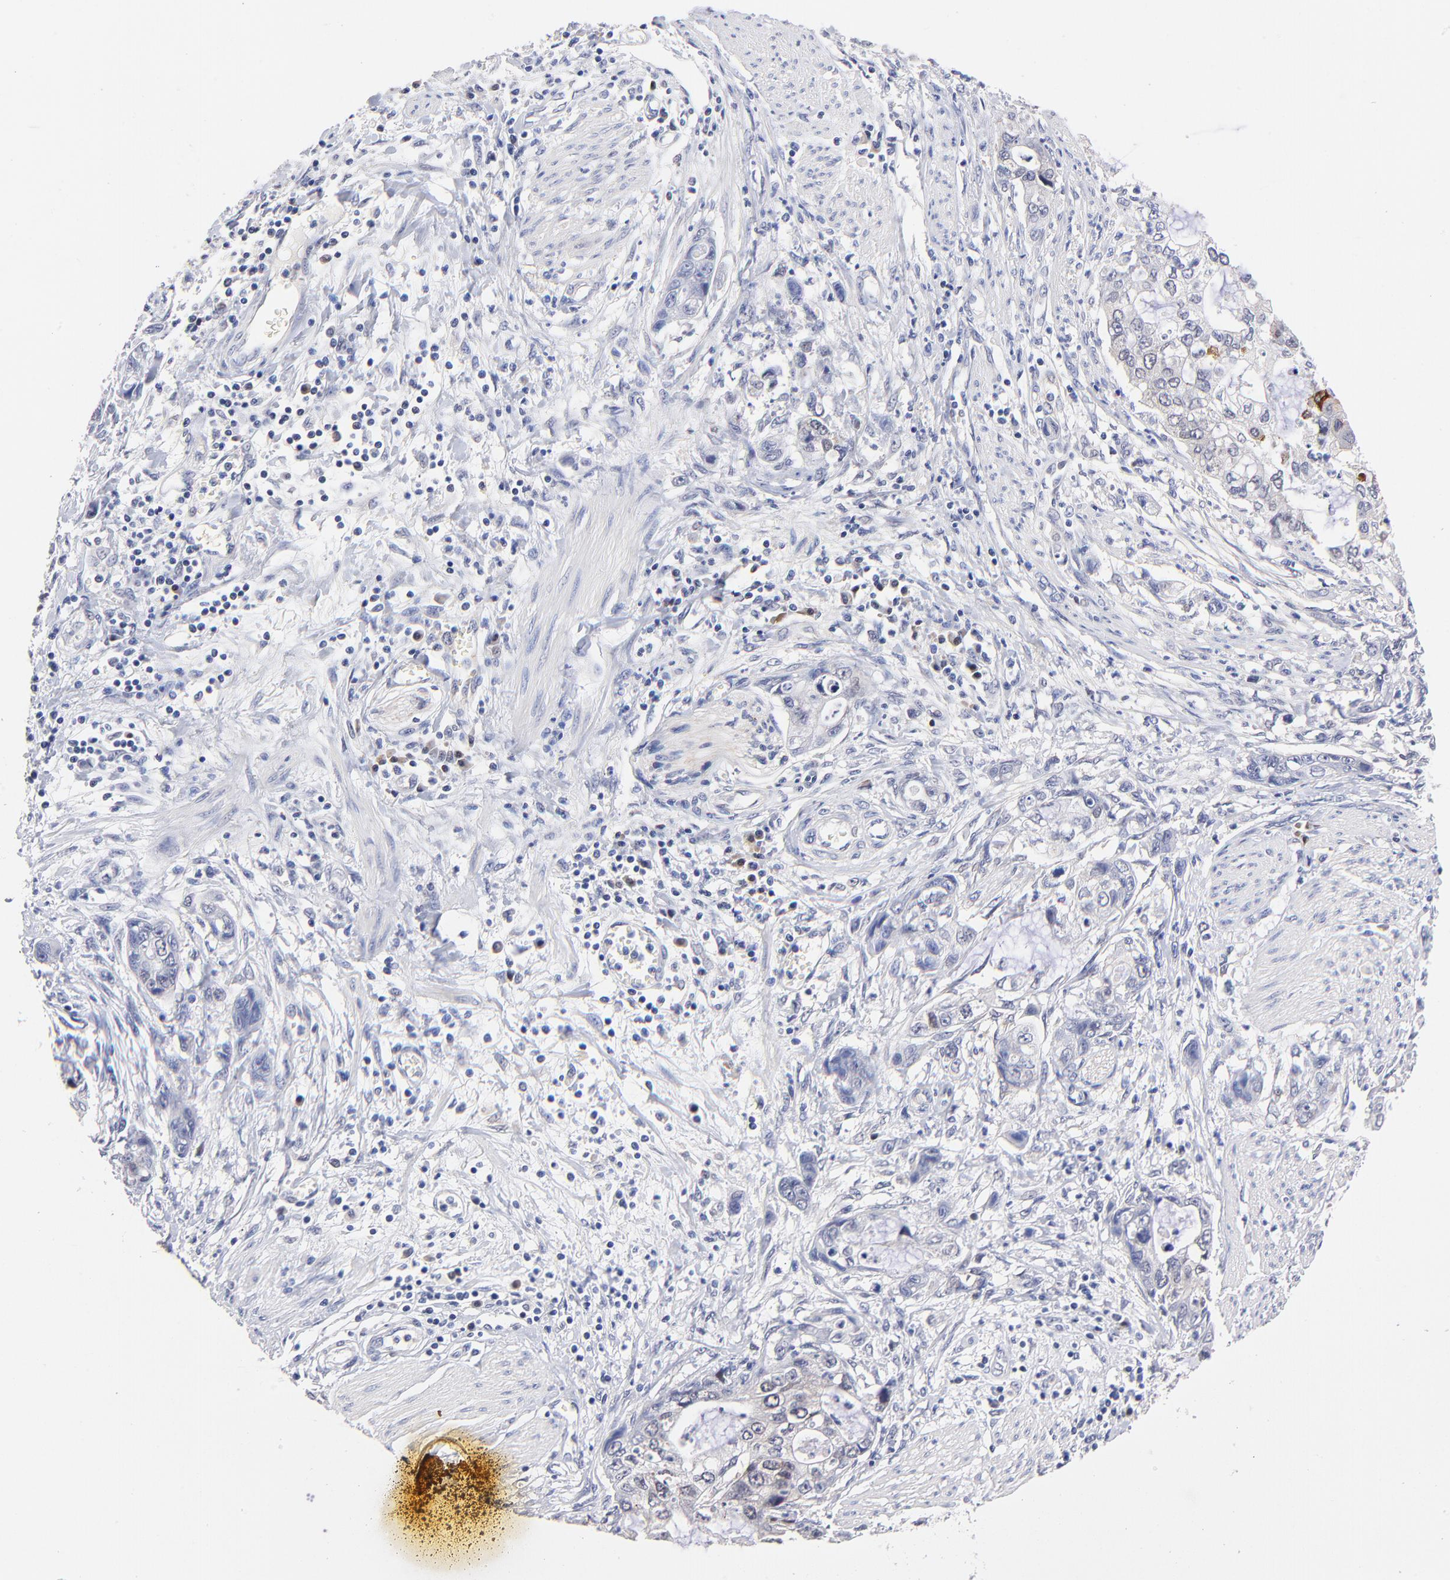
{"staining": {"intensity": "negative", "quantity": "none", "location": "none"}, "tissue": "stomach cancer", "cell_type": "Tumor cells", "image_type": "cancer", "snomed": [{"axis": "morphology", "description": "Adenocarcinoma, NOS"}, {"axis": "topography", "description": "Stomach, upper"}], "caption": "Image shows no protein positivity in tumor cells of adenocarcinoma (stomach) tissue.", "gene": "ZNF155", "patient": {"sex": "female", "age": 52}}